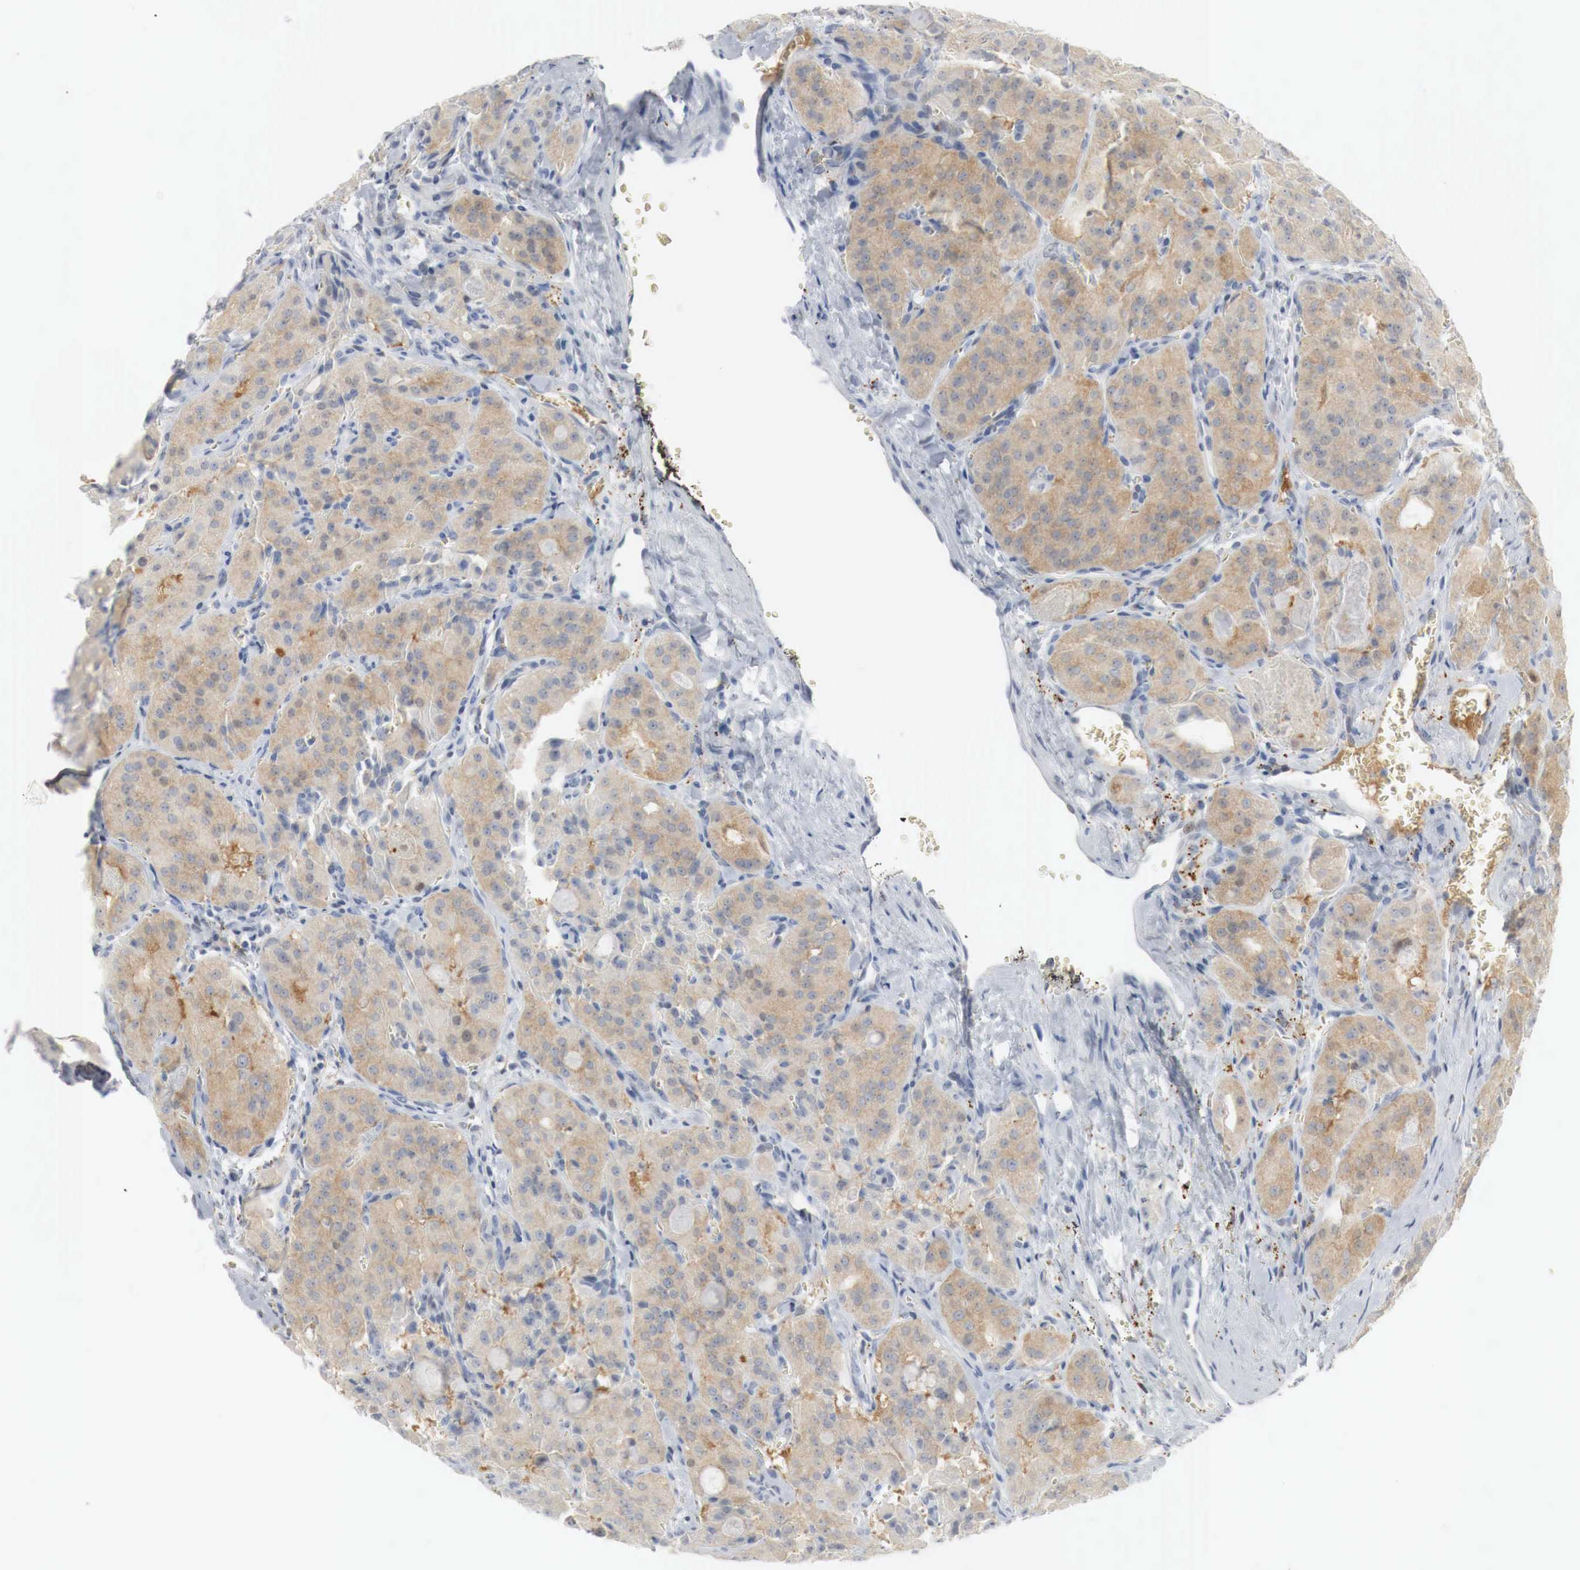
{"staining": {"intensity": "moderate", "quantity": "25%-75%", "location": "cytoplasmic/membranous,nuclear"}, "tissue": "thyroid cancer", "cell_type": "Tumor cells", "image_type": "cancer", "snomed": [{"axis": "morphology", "description": "Carcinoma, NOS"}, {"axis": "topography", "description": "Thyroid gland"}], "caption": "About 25%-75% of tumor cells in human thyroid cancer reveal moderate cytoplasmic/membranous and nuclear protein positivity as visualized by brown immunohistochemical staining.", "gene": "MYC", "patient": {"sex": "male", "age": 76}}